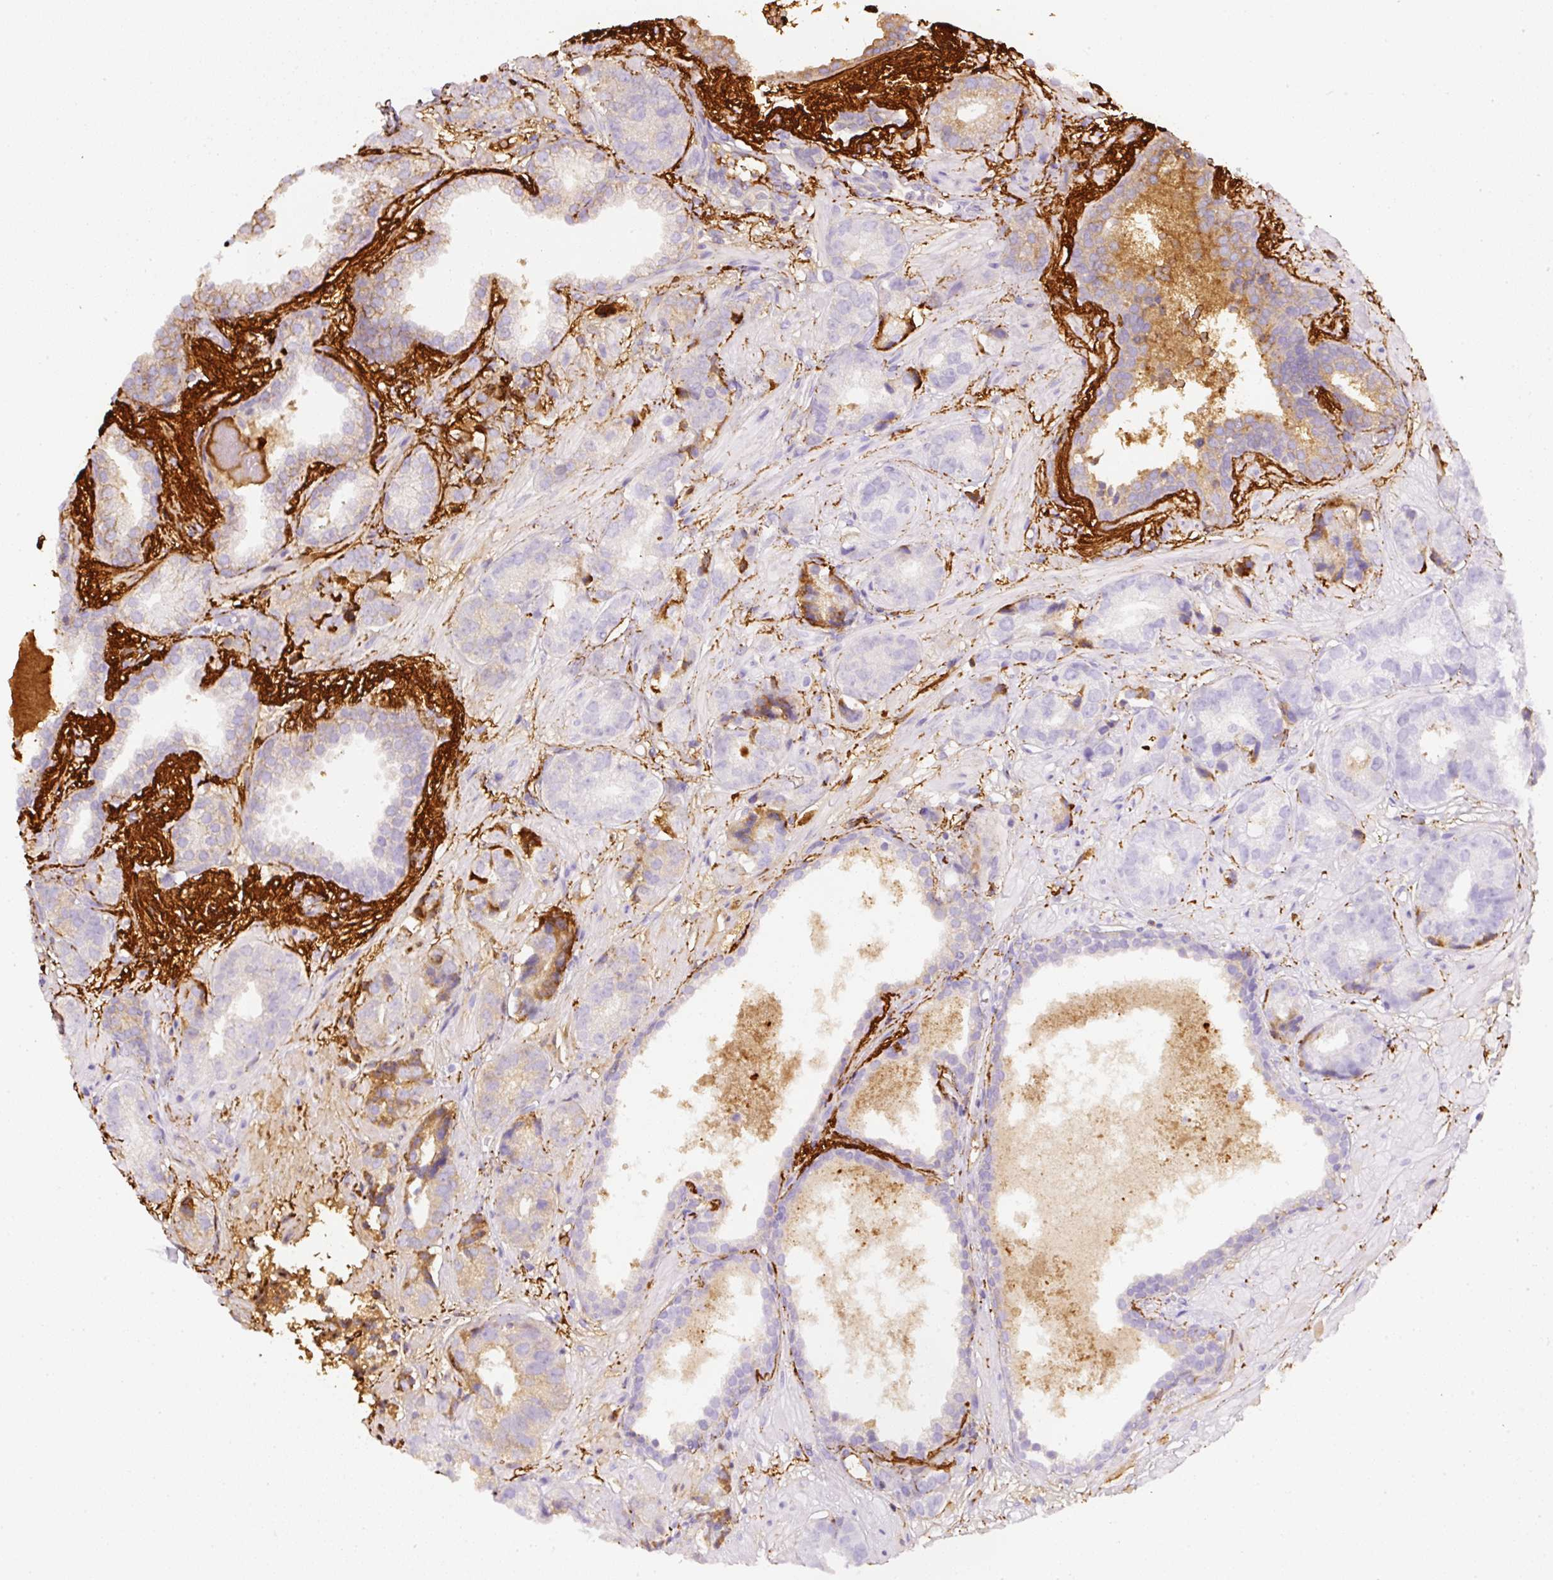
{"staining": {"intensity": "moderate", "quantity": "<25%", "location": "cytoplasmic/membranous"}, "tissue": "prostate cancer", "cell_type": "Tumor cells", "image_type": "cancer", "snomed": [{"axis": "morphology", "description": "Adenocarcinoma, High grade"}, {"axis": "topography", "description": "Prostate"}], "caption": "About <25% of tumor cells in high-grade adenocarcinoma (prostate) exhibit moderate cytoplasmic/membranous protein staining as visualized by brown immunohistochemical staining.", "gene": "APCS", "patient": {"sex": "male", "age": 71}}